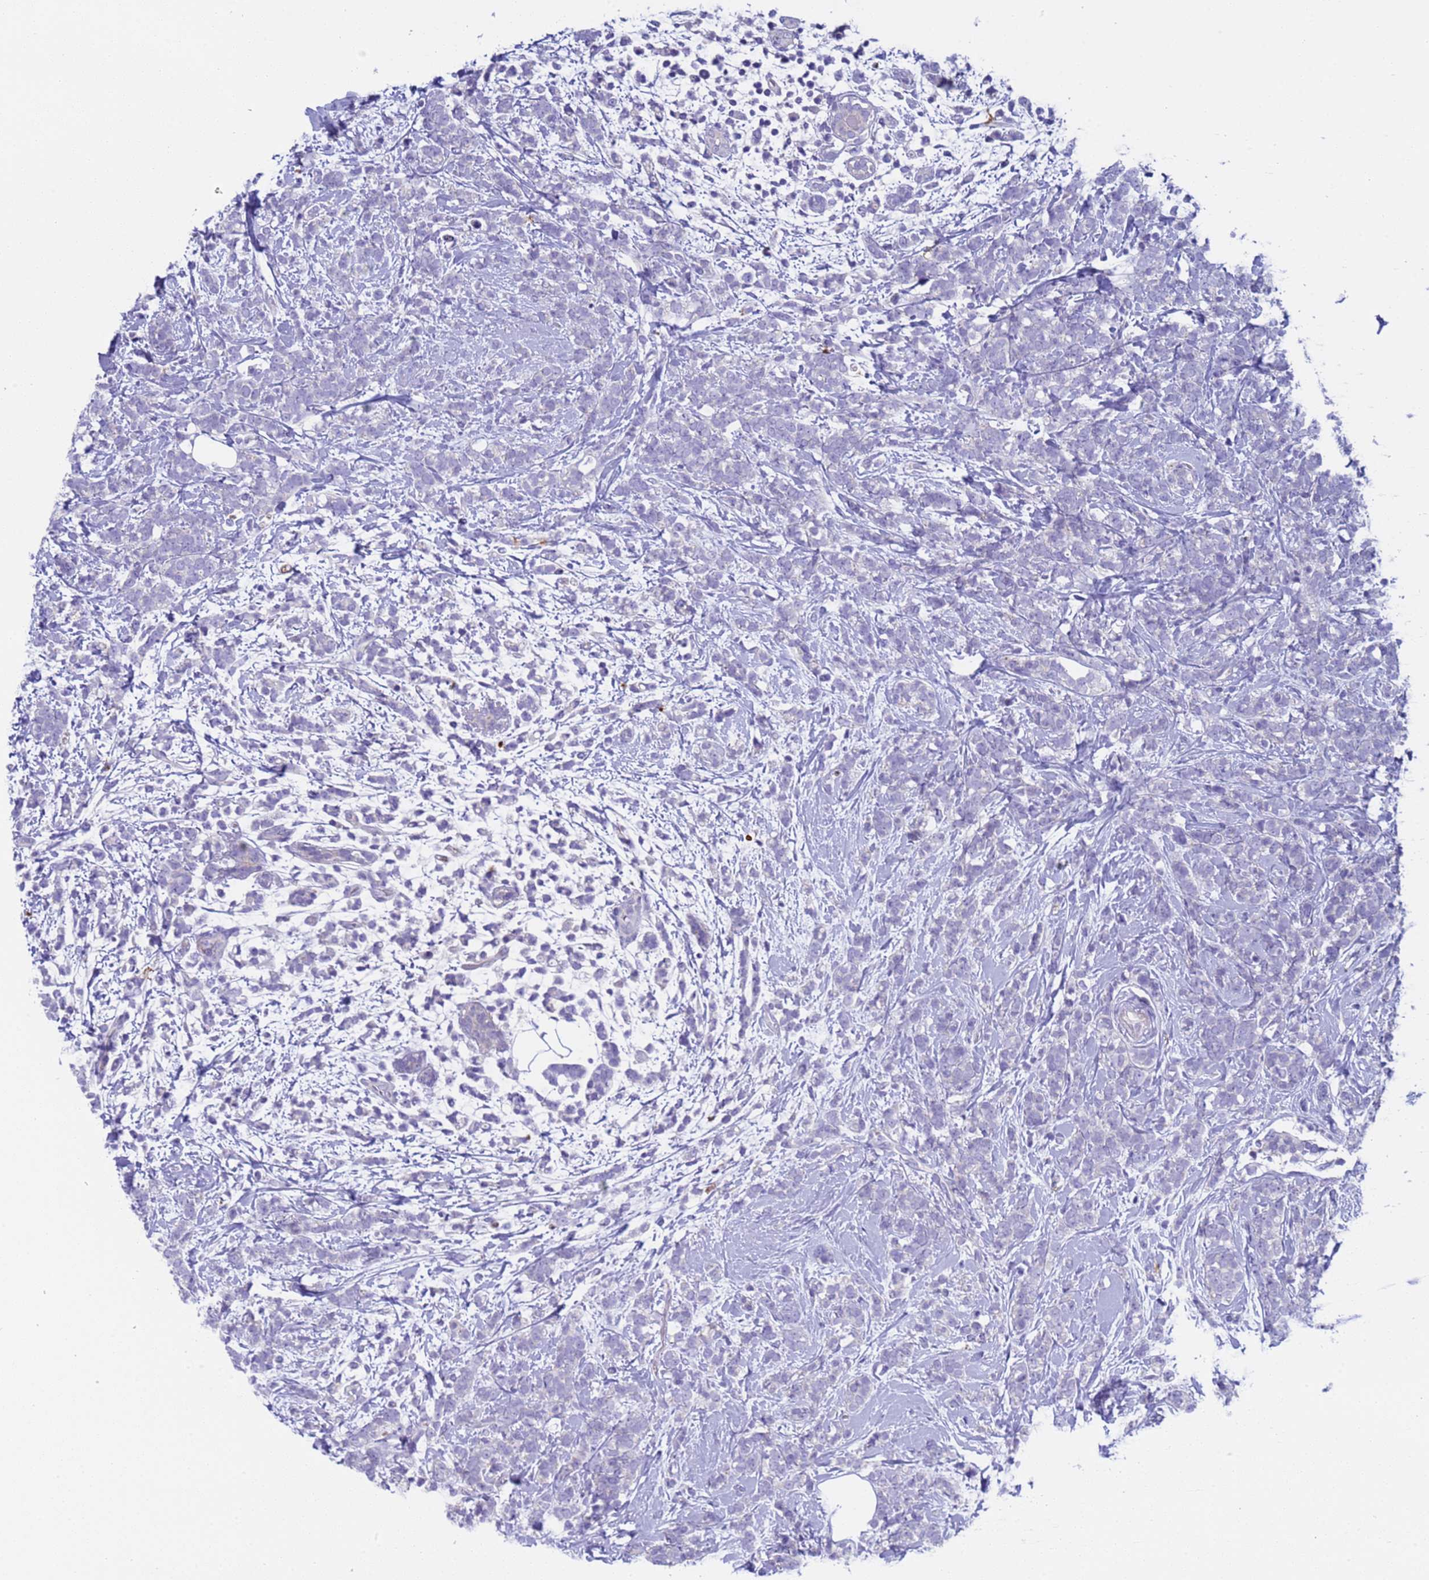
{"staining": {"intensity": "negative", "quantity": "none", "location": "none"}, "tissue": "breast cancer", "cell_type": "Tumor cells", "image_type": "cancer", "snomed": [{"axis": "morphology", "description": "Lobular carcinoma"}, {"axis": "topography", "description": "Breast"}], "caption": "The histopathology image shows no significant positivity in tumor cells of lobular carcinoma (breast). (IHC, brightfield microscopy, high magnification).", "gene": "C4orf46", "patient": {"sex": "female", "age": 58}}